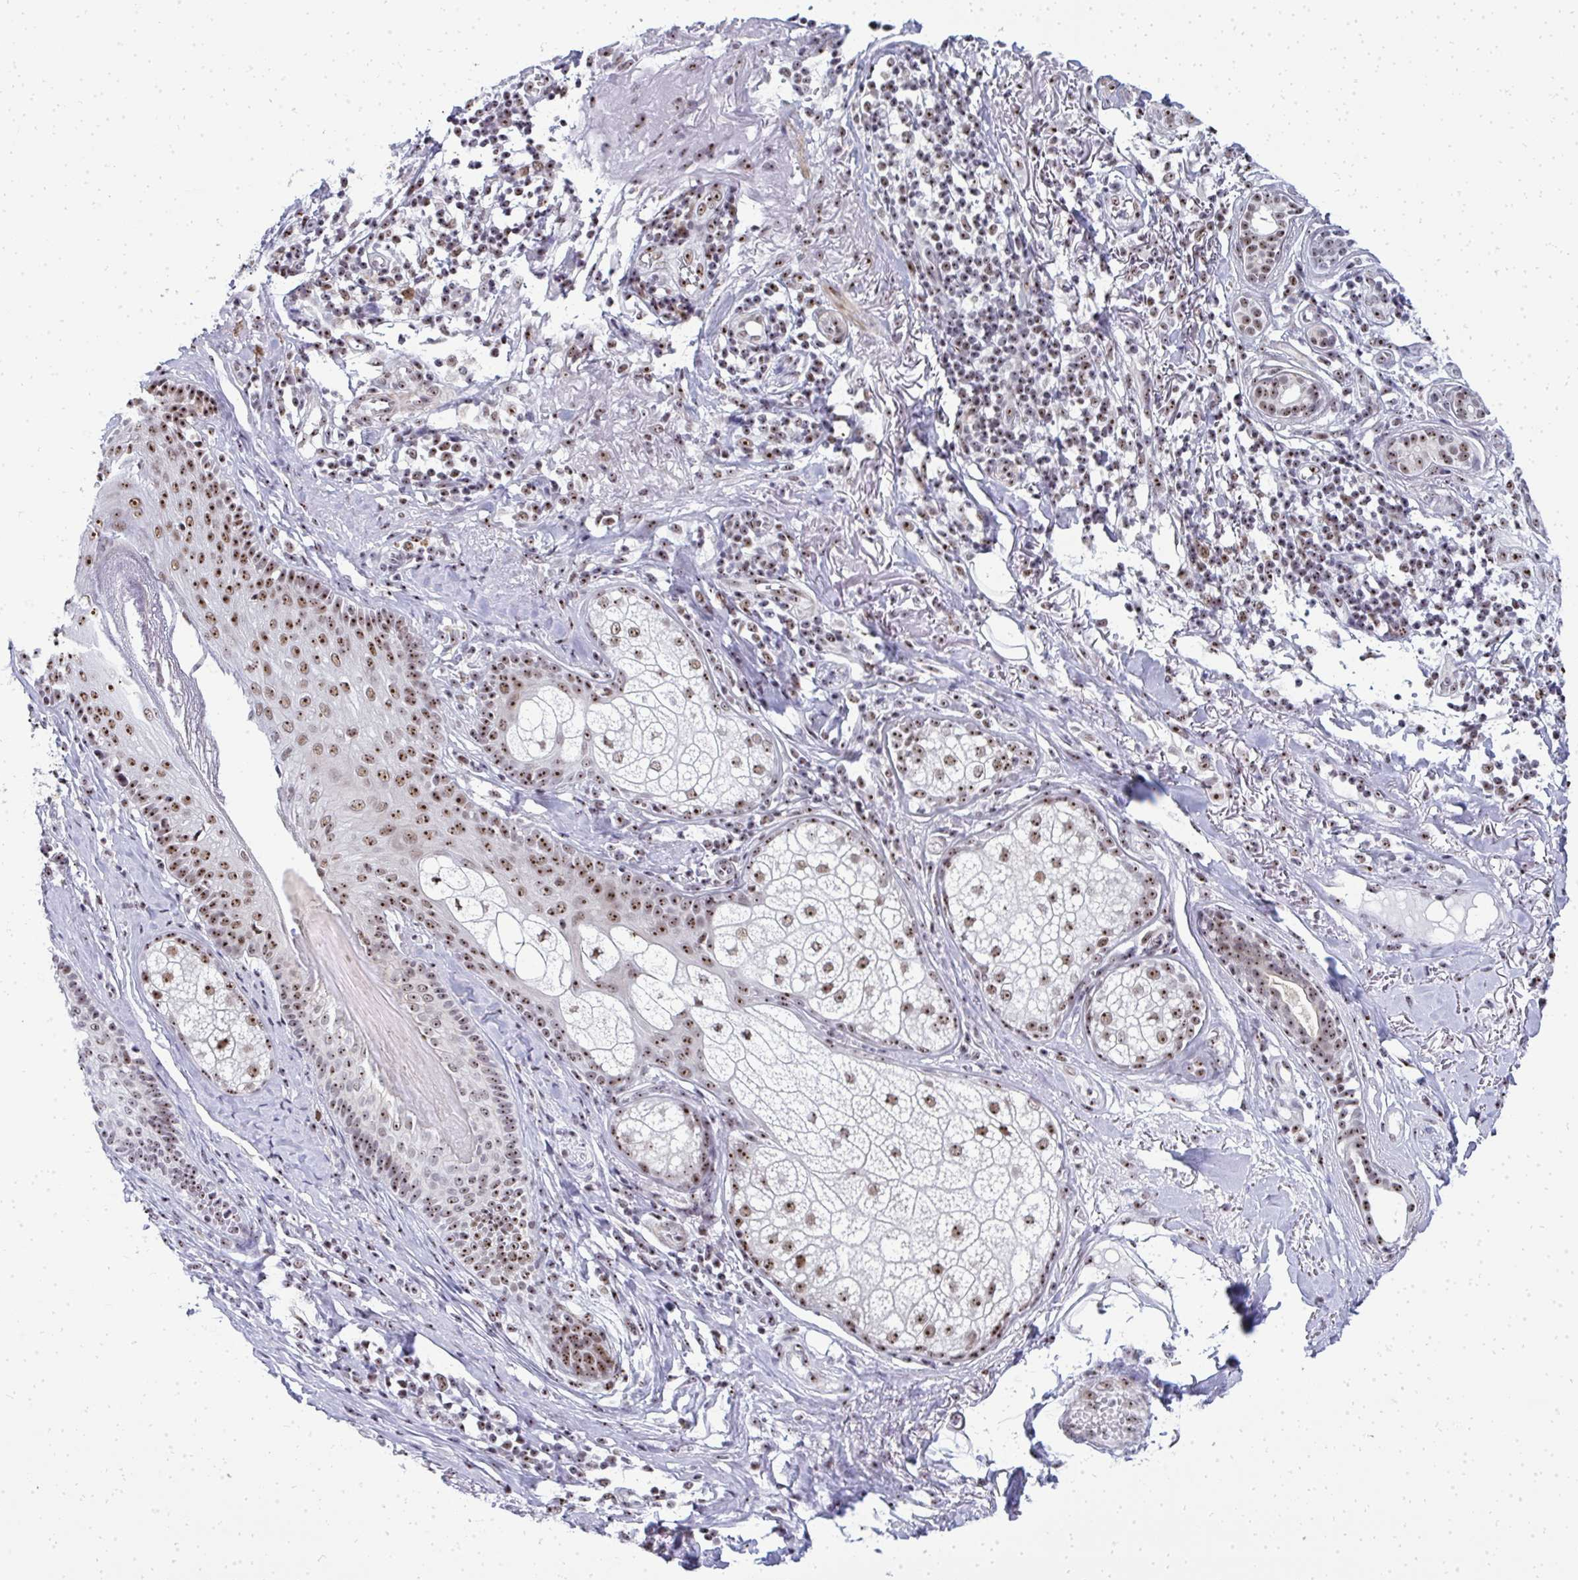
{"staining": {"intensity": "moderate", "quantity": ">75%", "location": "nuclear"}, "tissue": "skin cancer", "cell_type": "Tumor cells", "image_type": "cancer", "snomed": [{"axis": "morphology", "description": "Basal cell carcinoma"}, {"axis": "topography", "description": "Skin"}], "caption": "Tumor cells demonstrate moderate nuclear staining in approximately >75% of cells in basal cell carcinoma (skin). (DAB IHC, brown staining for protein, blue staining for nuclei).", "gene": "SIRT7", "patient": {"sex": "male", "age": 75}}